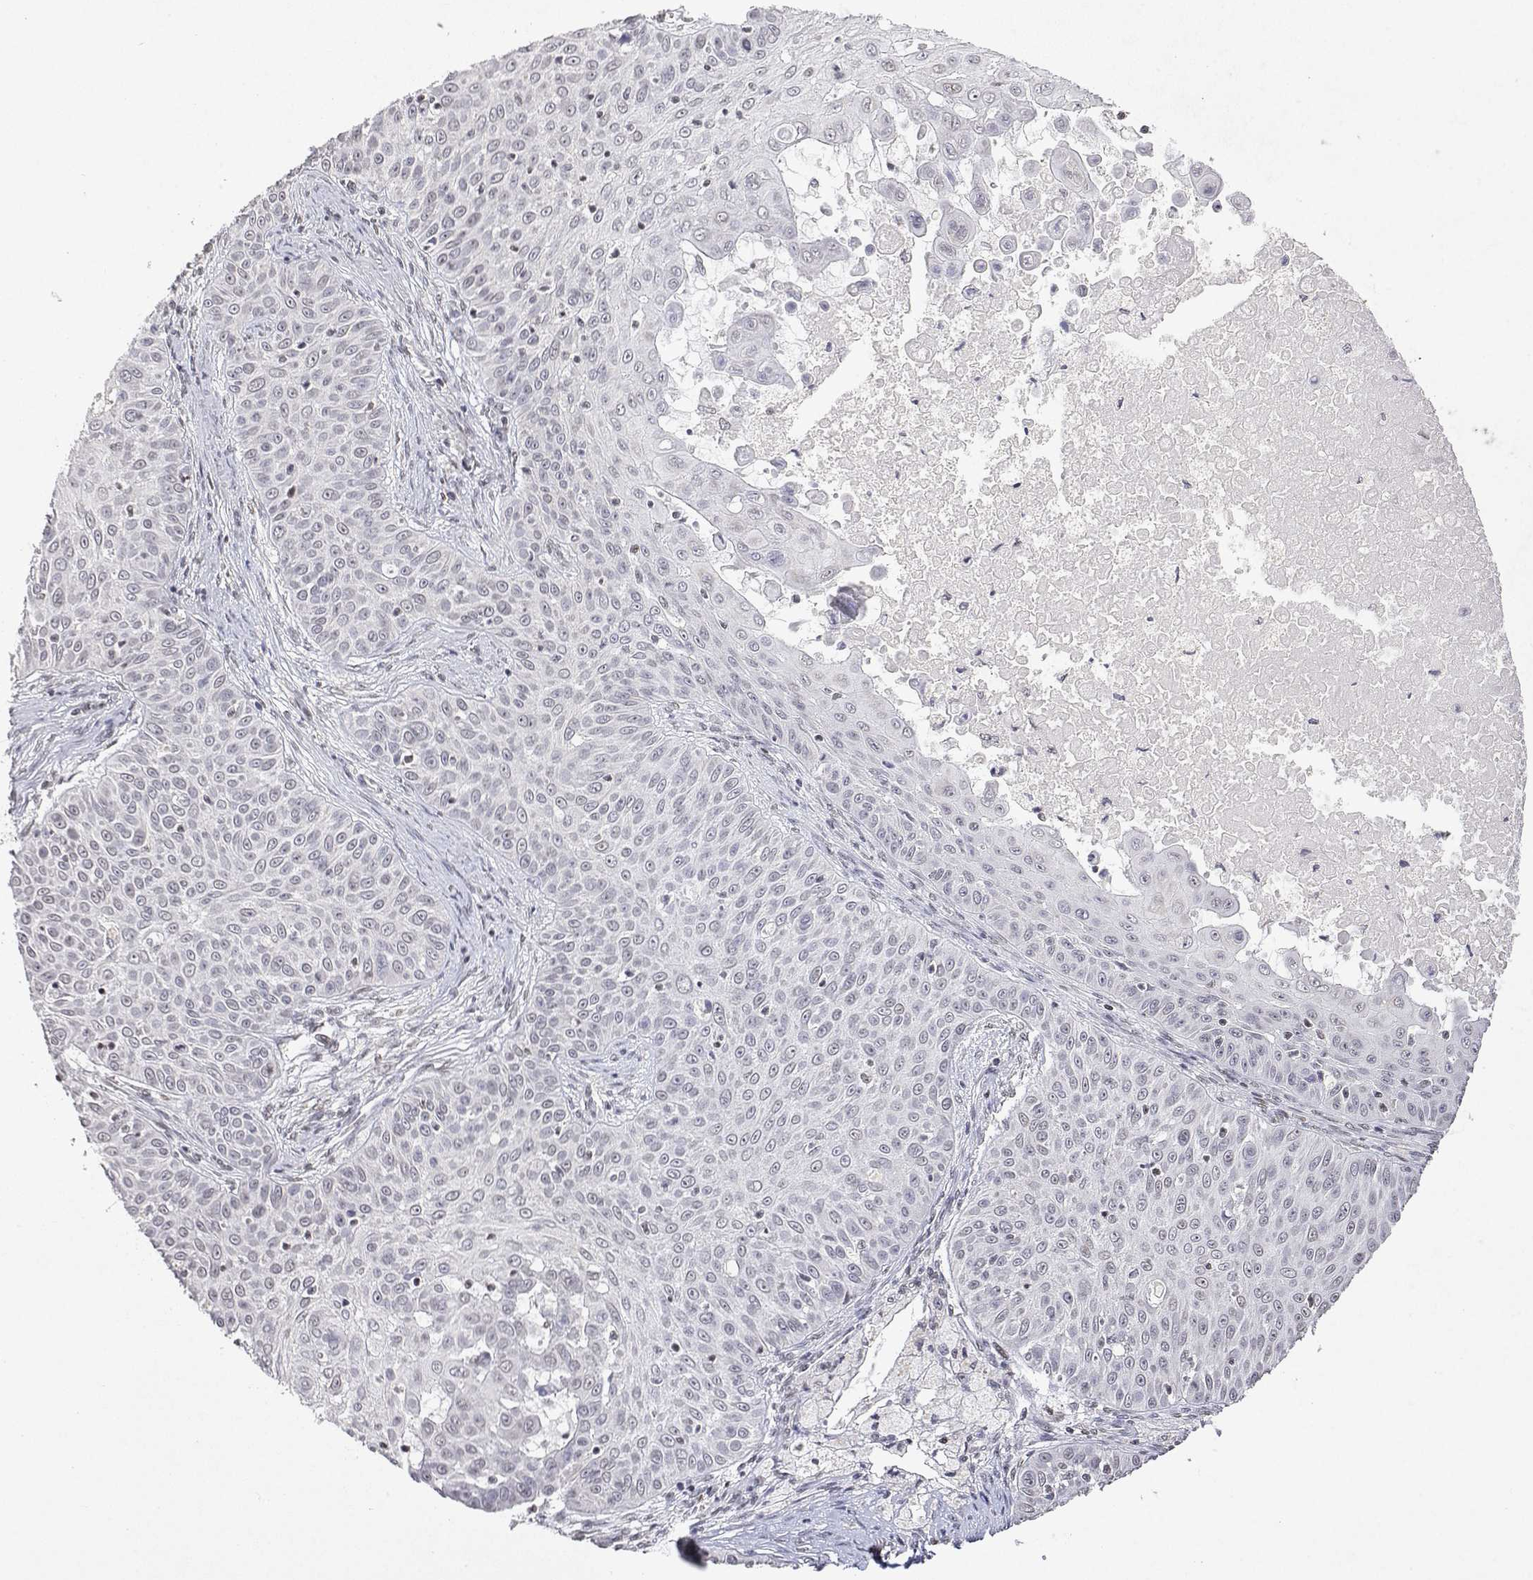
{"staining": {"intensity": "negative", "quantity": "none", "location": "none"}, "tissue": "skin cancer", "cell_type": "Tumor cells", "image_type": "cancer", "snomed": [{"axis": "morphology", "description": "Squamous cell carcinoma, NOS"}, {"axis": "topography", "description": "Skin"}], "caption": "An immunohistochemistry (IHC) photomicrograph of skin cancer is shown. There is no staining in tumor cells of skin cancer.", "gene": "XPC", "patient": {"sex": "male", "age": 82}}